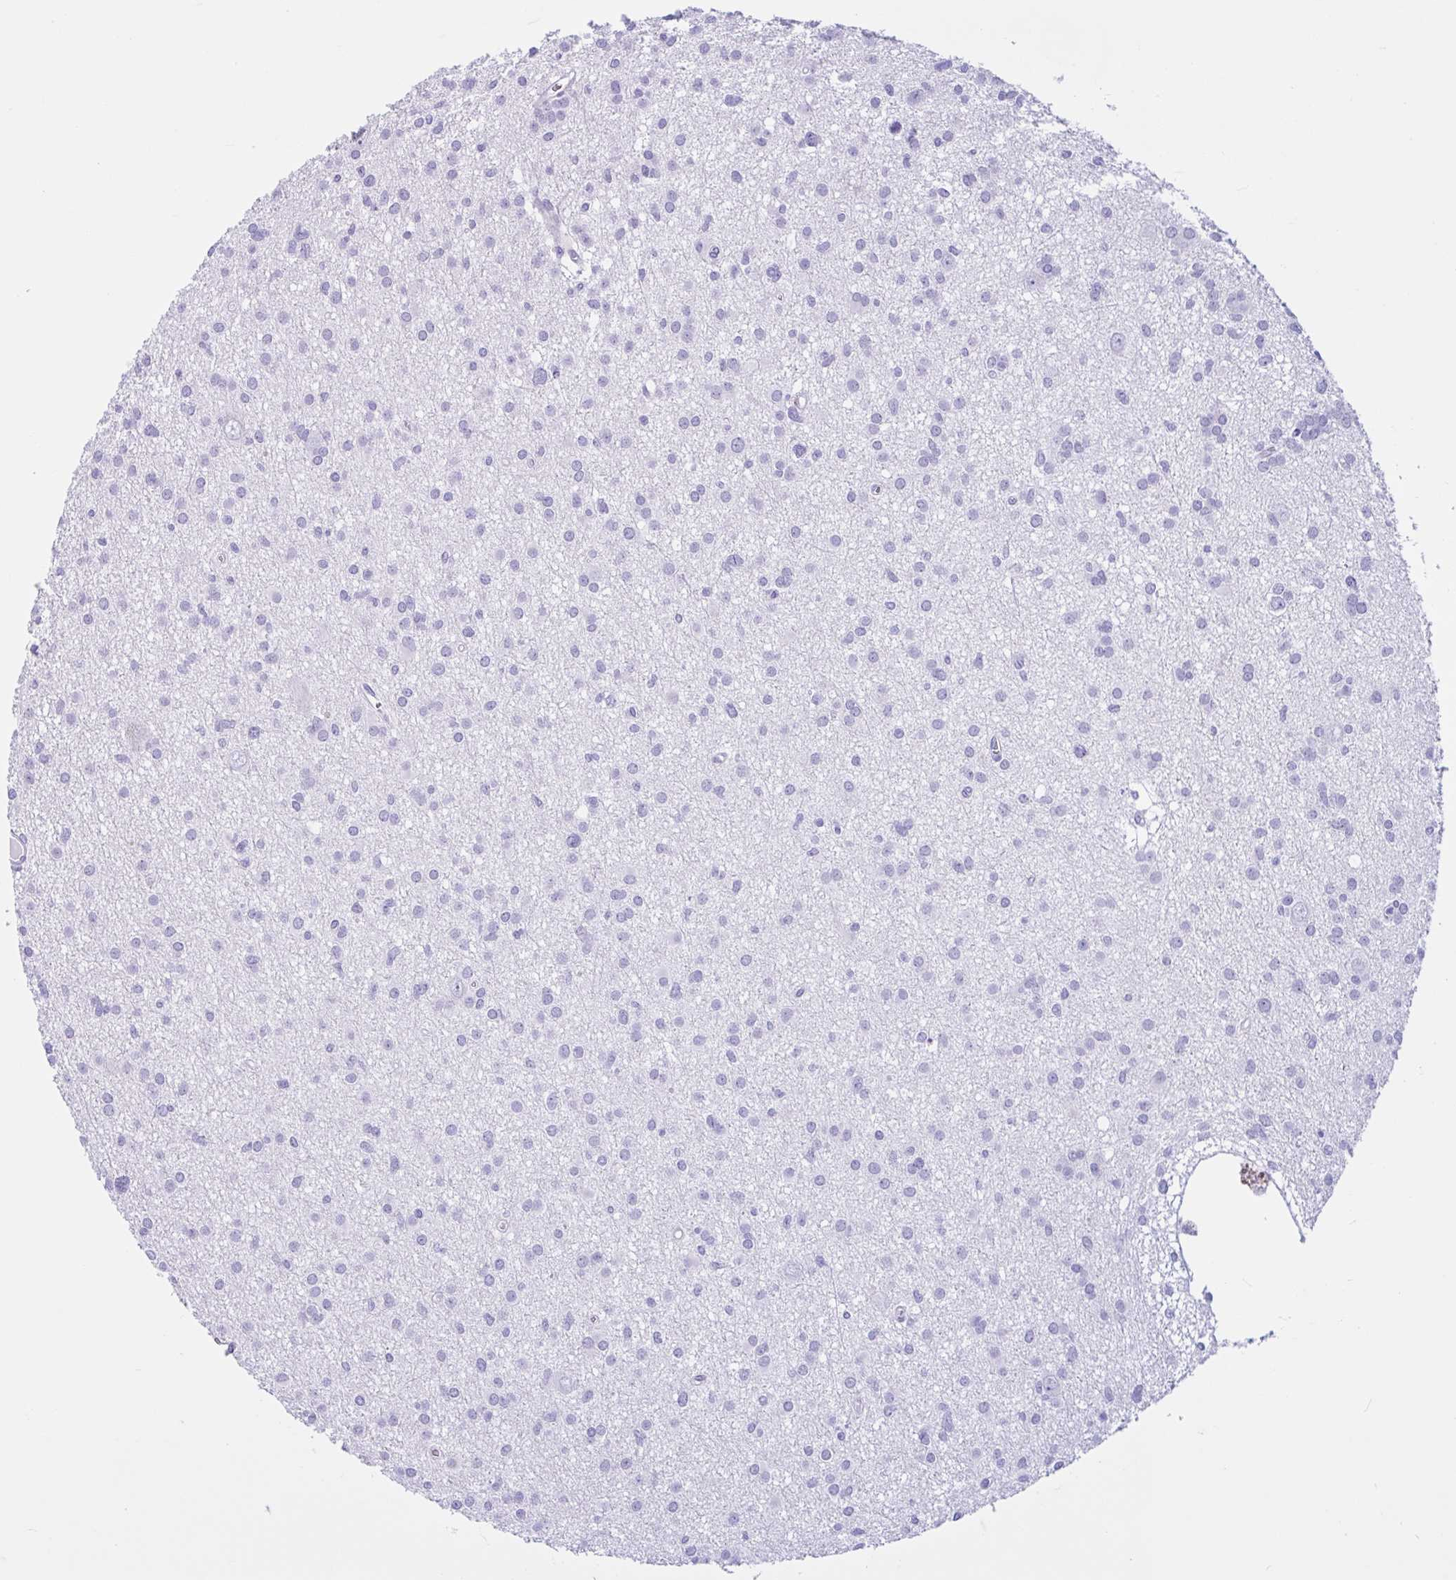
{"staining": {"intensity": "negative", "quantity": "none", "location": "none"}, "tissue": "glioma", "cell_type": "Tumor cells", "image_type": "cancer", "snomed": [{"axis": "morphology", "description": "Glioma, malignant, High grade"}, {"axis": "topography", "description": "Brain"}], "caption": "This is a image of immunohistochemistry (IHC) staining of malignant glioma (high-grade), which shows no positivity in tumor cells.", "gene": "IAPP", "patient": {"sex": "male", "age": 23}}